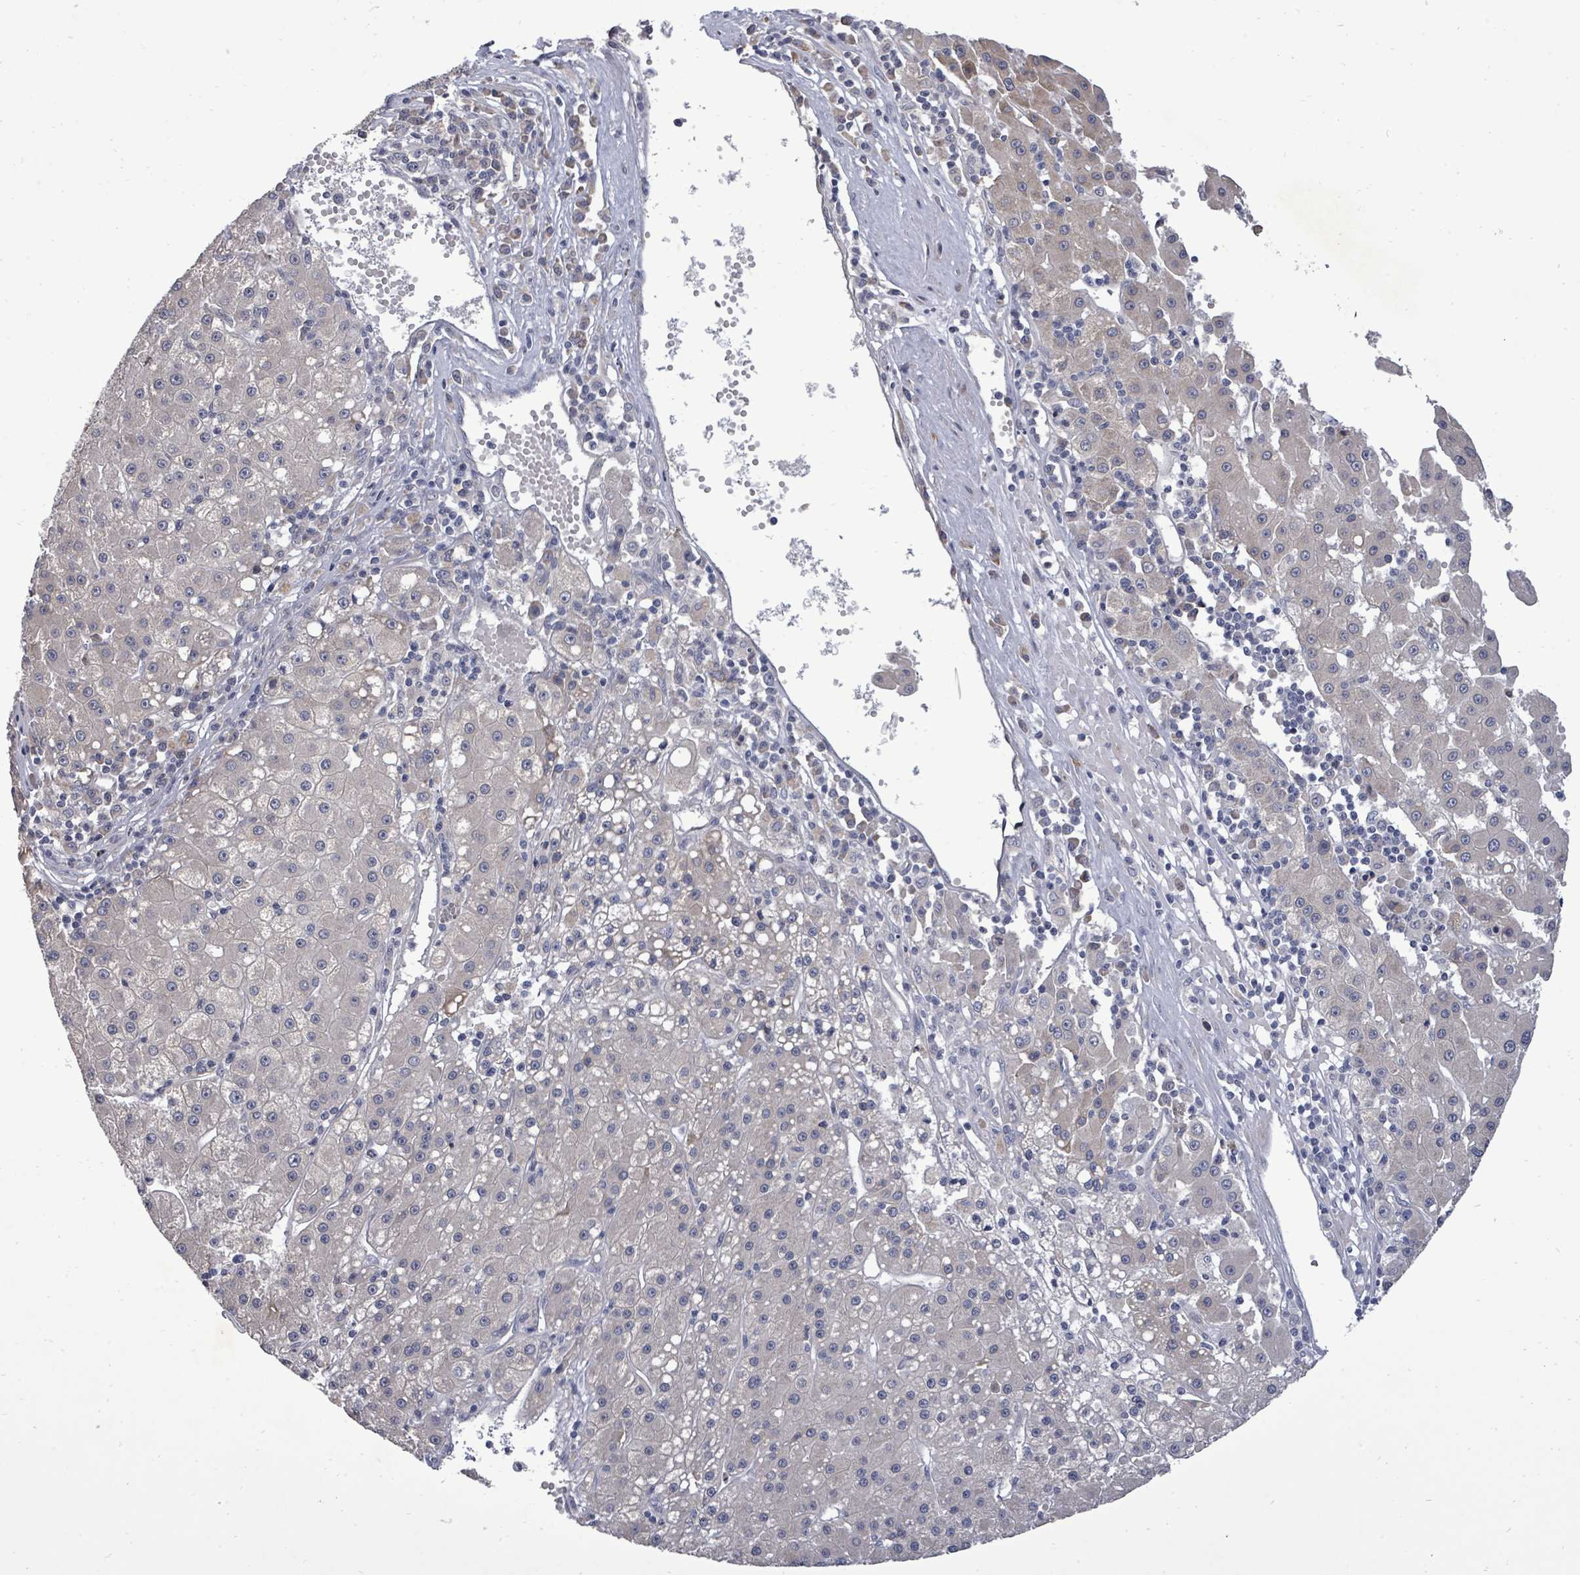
{"staining": {"intensity": "negative", "quantity": "none", "location": "none"}, "tissue": "liver cancer", "cell_type": "Tumor cells", "image_type": "cancer", "snomed": [{"axis": "morphology", "description": "Carcinoma, Hepatocellular, NOS"}, {"axis": "topography", "description": "Liver"}], "caption": "The histopathology image exhibits no staining of tumor cells in liver hepatocellular carcinoma.", "gene": "POMGNT2", "patient": {"sex": "male", "age": 76}}